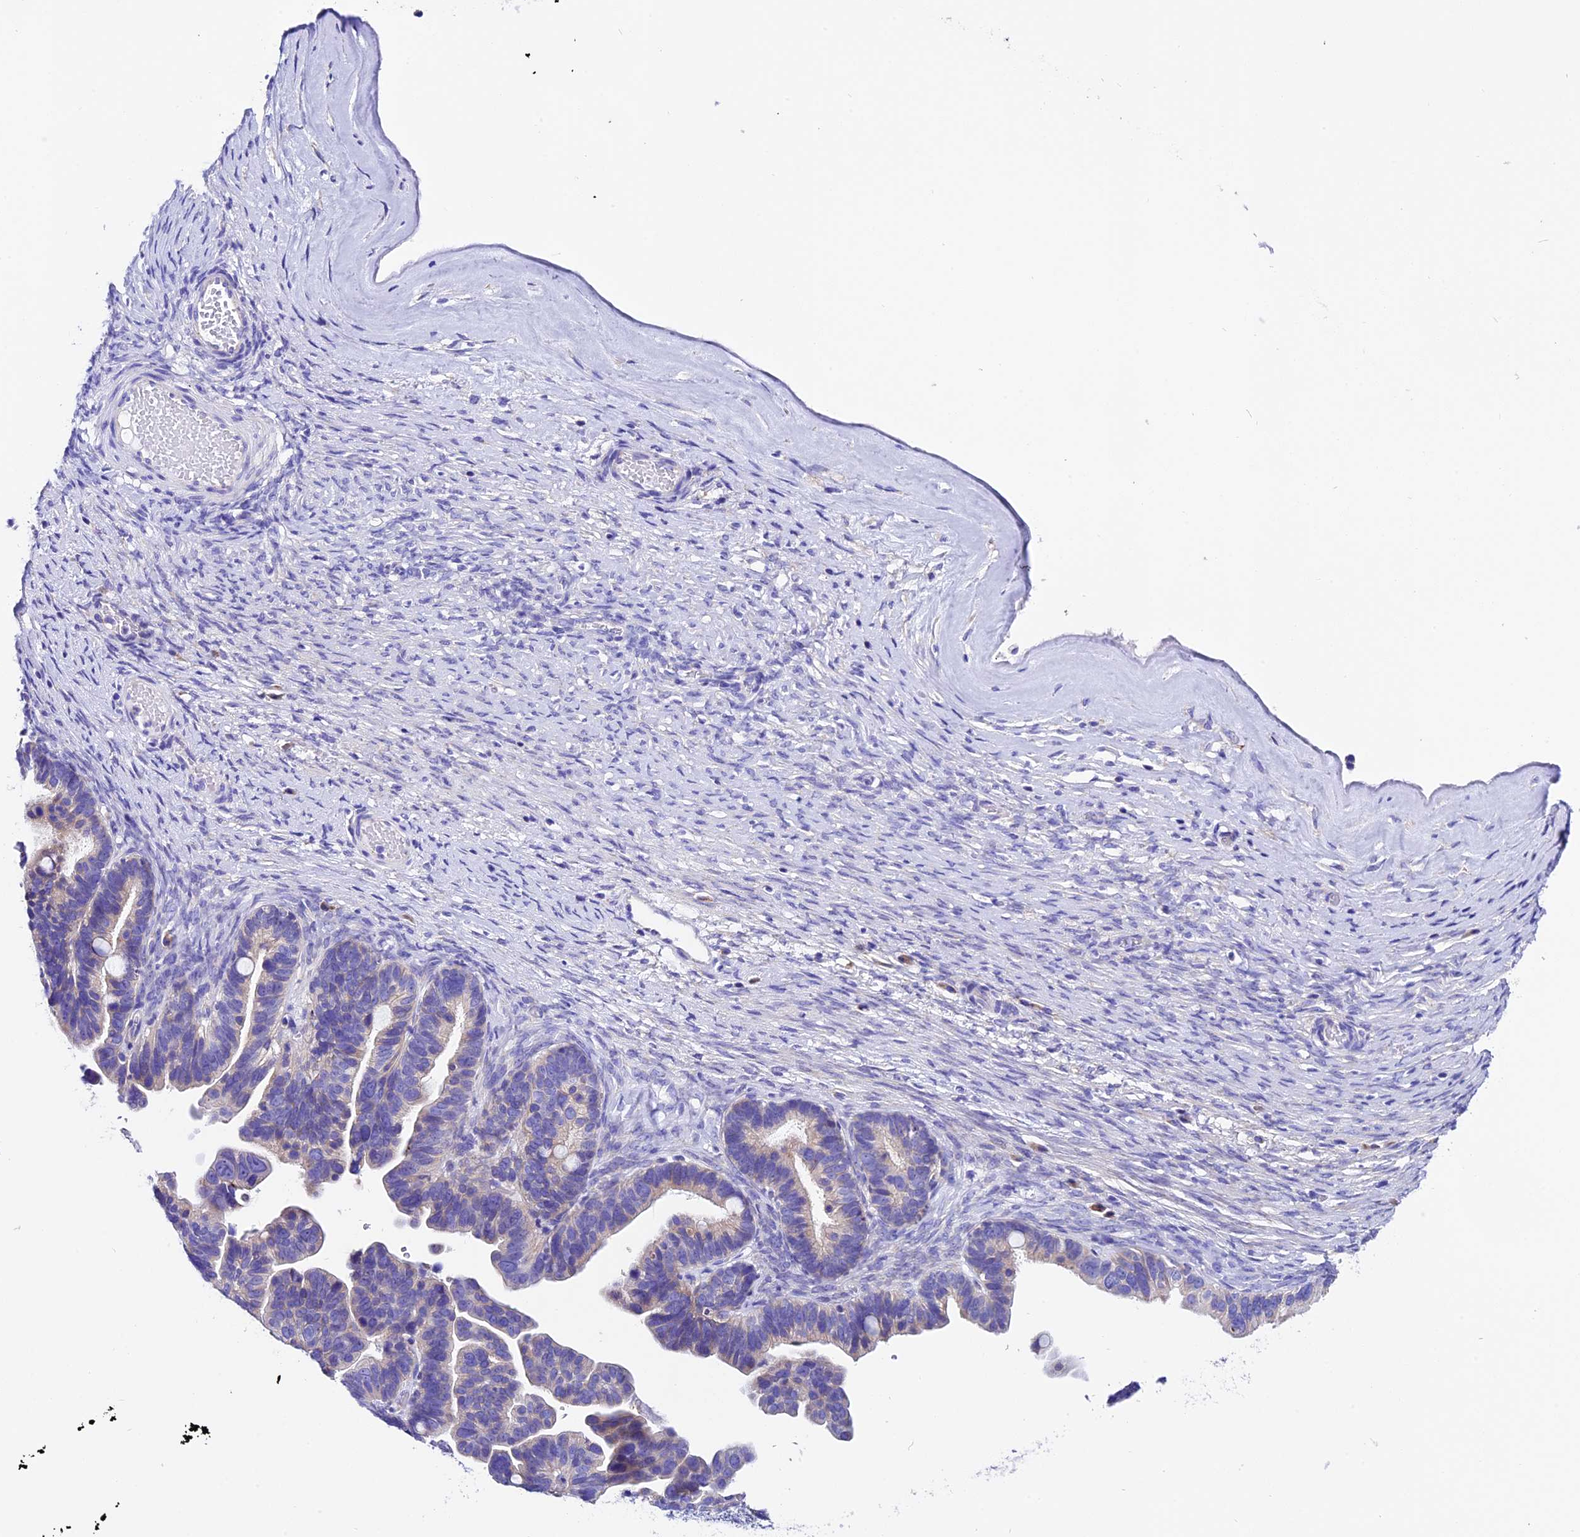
{"staining": {"intensity": "weak", "quantity": "<25%", "location": "cytoplasmic/membranous"}, "tissue": "ovarian cancer", "cell_type": "Tumor cells", "image_type": "cancer", "snomed": [{"axis": "morphology", "description": "Cystadenocarcinoma, serous, NOS"}, {"axis": "topography", "description": "Ovary"}], "caption": "Photomicrograph shows no protein expression in tumor cells of ovarian cancer (serous cystadenocarcinoma) tissue.", "gene": "COMTD1", "patient": {"sex": "female", "age": 56}}